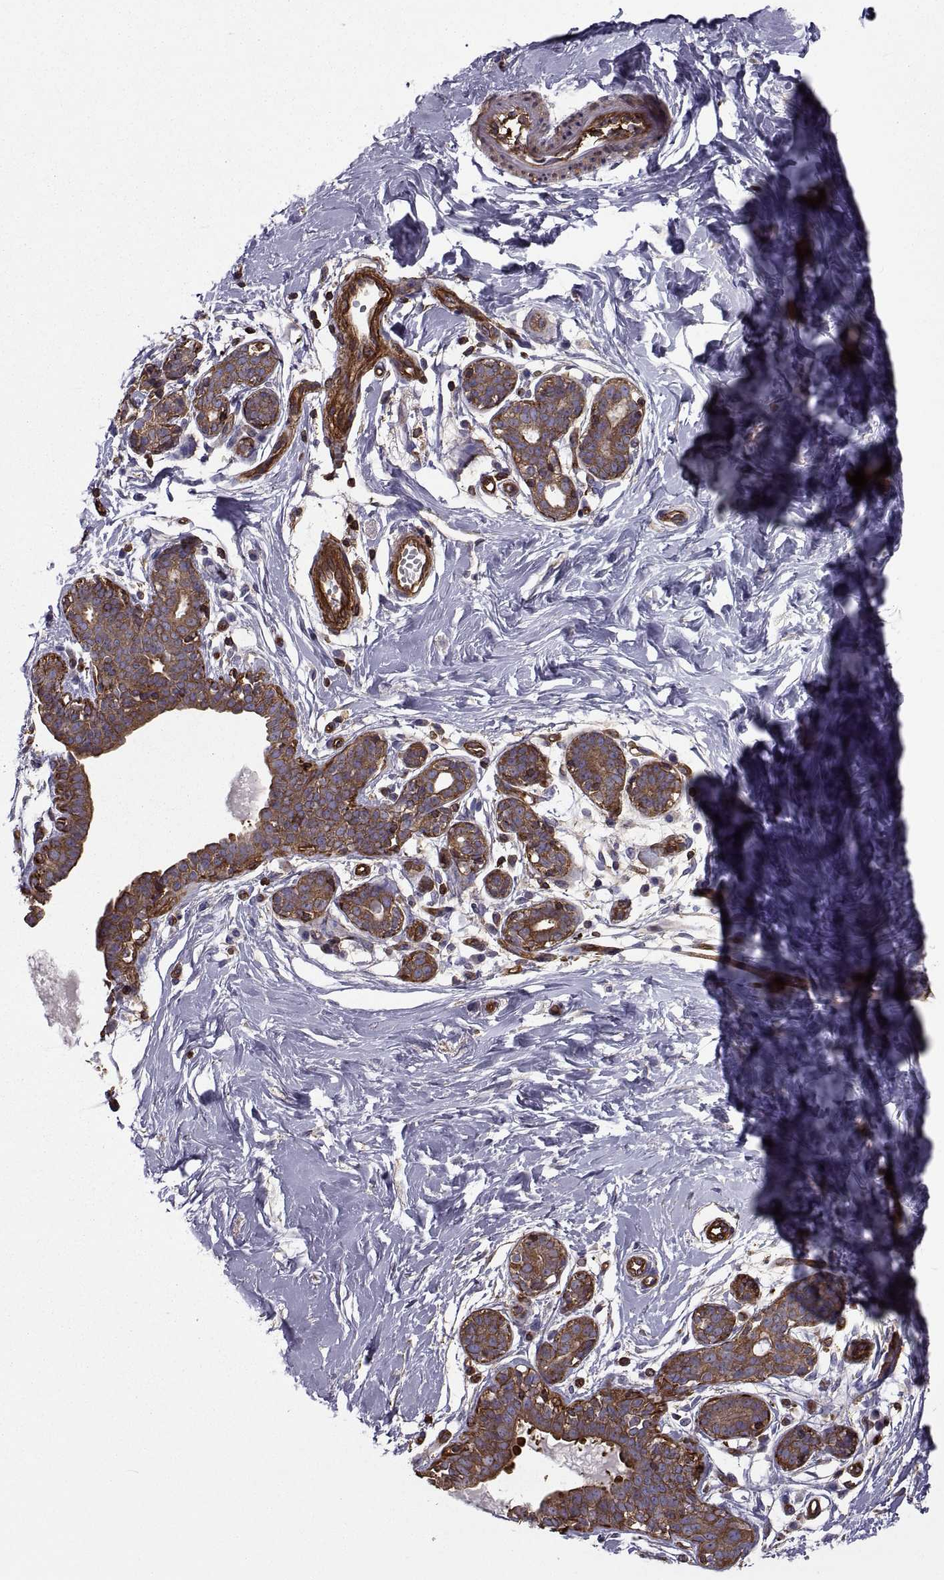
{"staining": {"intensity": "negative", "quantity": "none", "location": "none"}, "tissue": "breast", "cell_type": "Adipocytes", "image_type": "normal", "snomed": [{"axis": "morphology", "description": "Normal tissue, NOS"}, {"axis": "topography", "description": "Breast"}], "caption": "This is a micrograph of immunohistochemistry staining of benign breast, which shows no positivity in adipocytes.", "gene": "MYH9", "patient": {"sex": "female", "age": 37}}